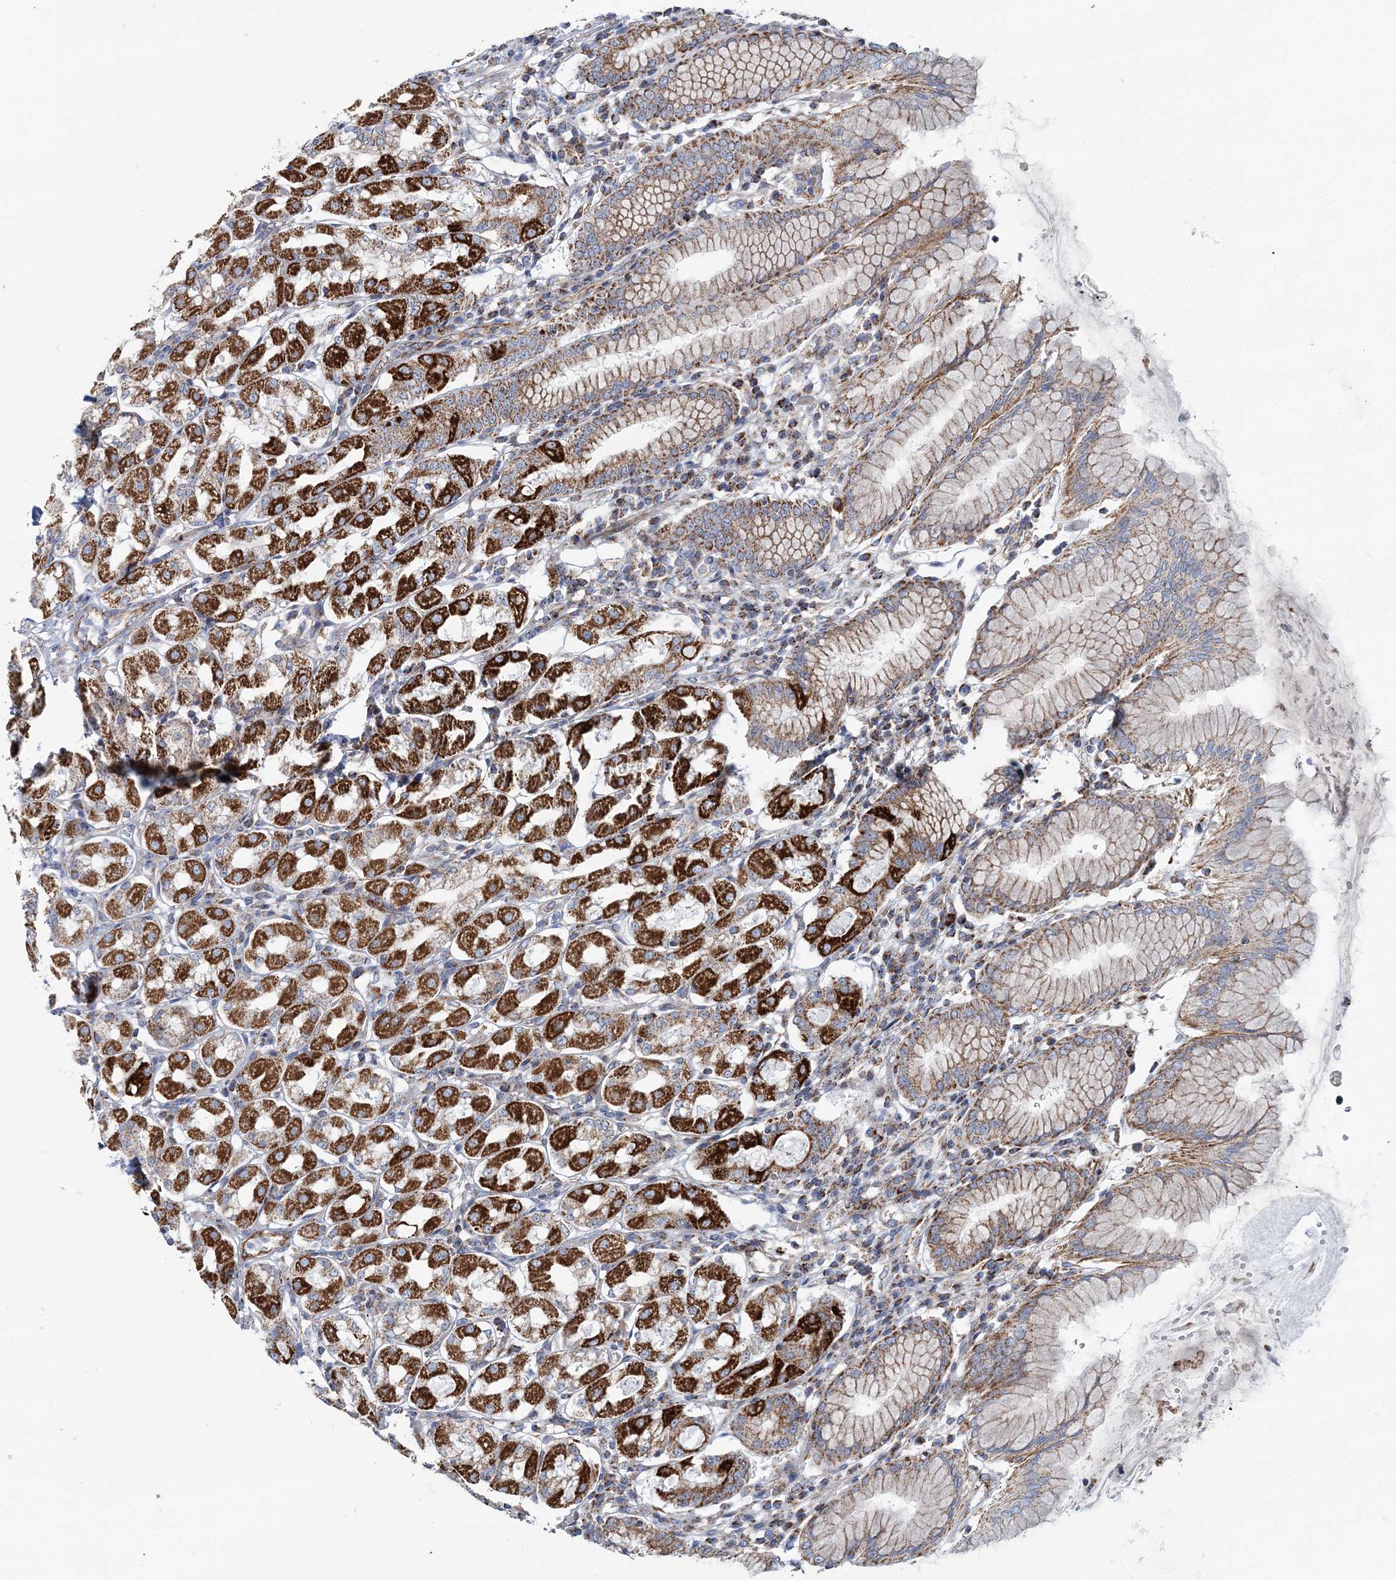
{"staining": {"intensity": "strong", "quantity": ">75%", "location": "cytoplasmic/membranous"}, "tissue": "stomach", "cell_type": "Glandular cells", "image_type": "normal", "snomed": [{"axis": "morphology", "description": "Normal tissue, NOS"}, {"axis": "topography", "description": "Stomach"}, {"axis": "topography", "description": "Stomach, lower"}], "caption": "Approximately >75% of glandular cells in unremarkable human stomach demonstrate strong cytoplasmic/membranous protein positivity as visualized by brown immunohistochemical staining.", "gene": "ARHGAP6", "patient": {"sex": "female", "age": 56}}